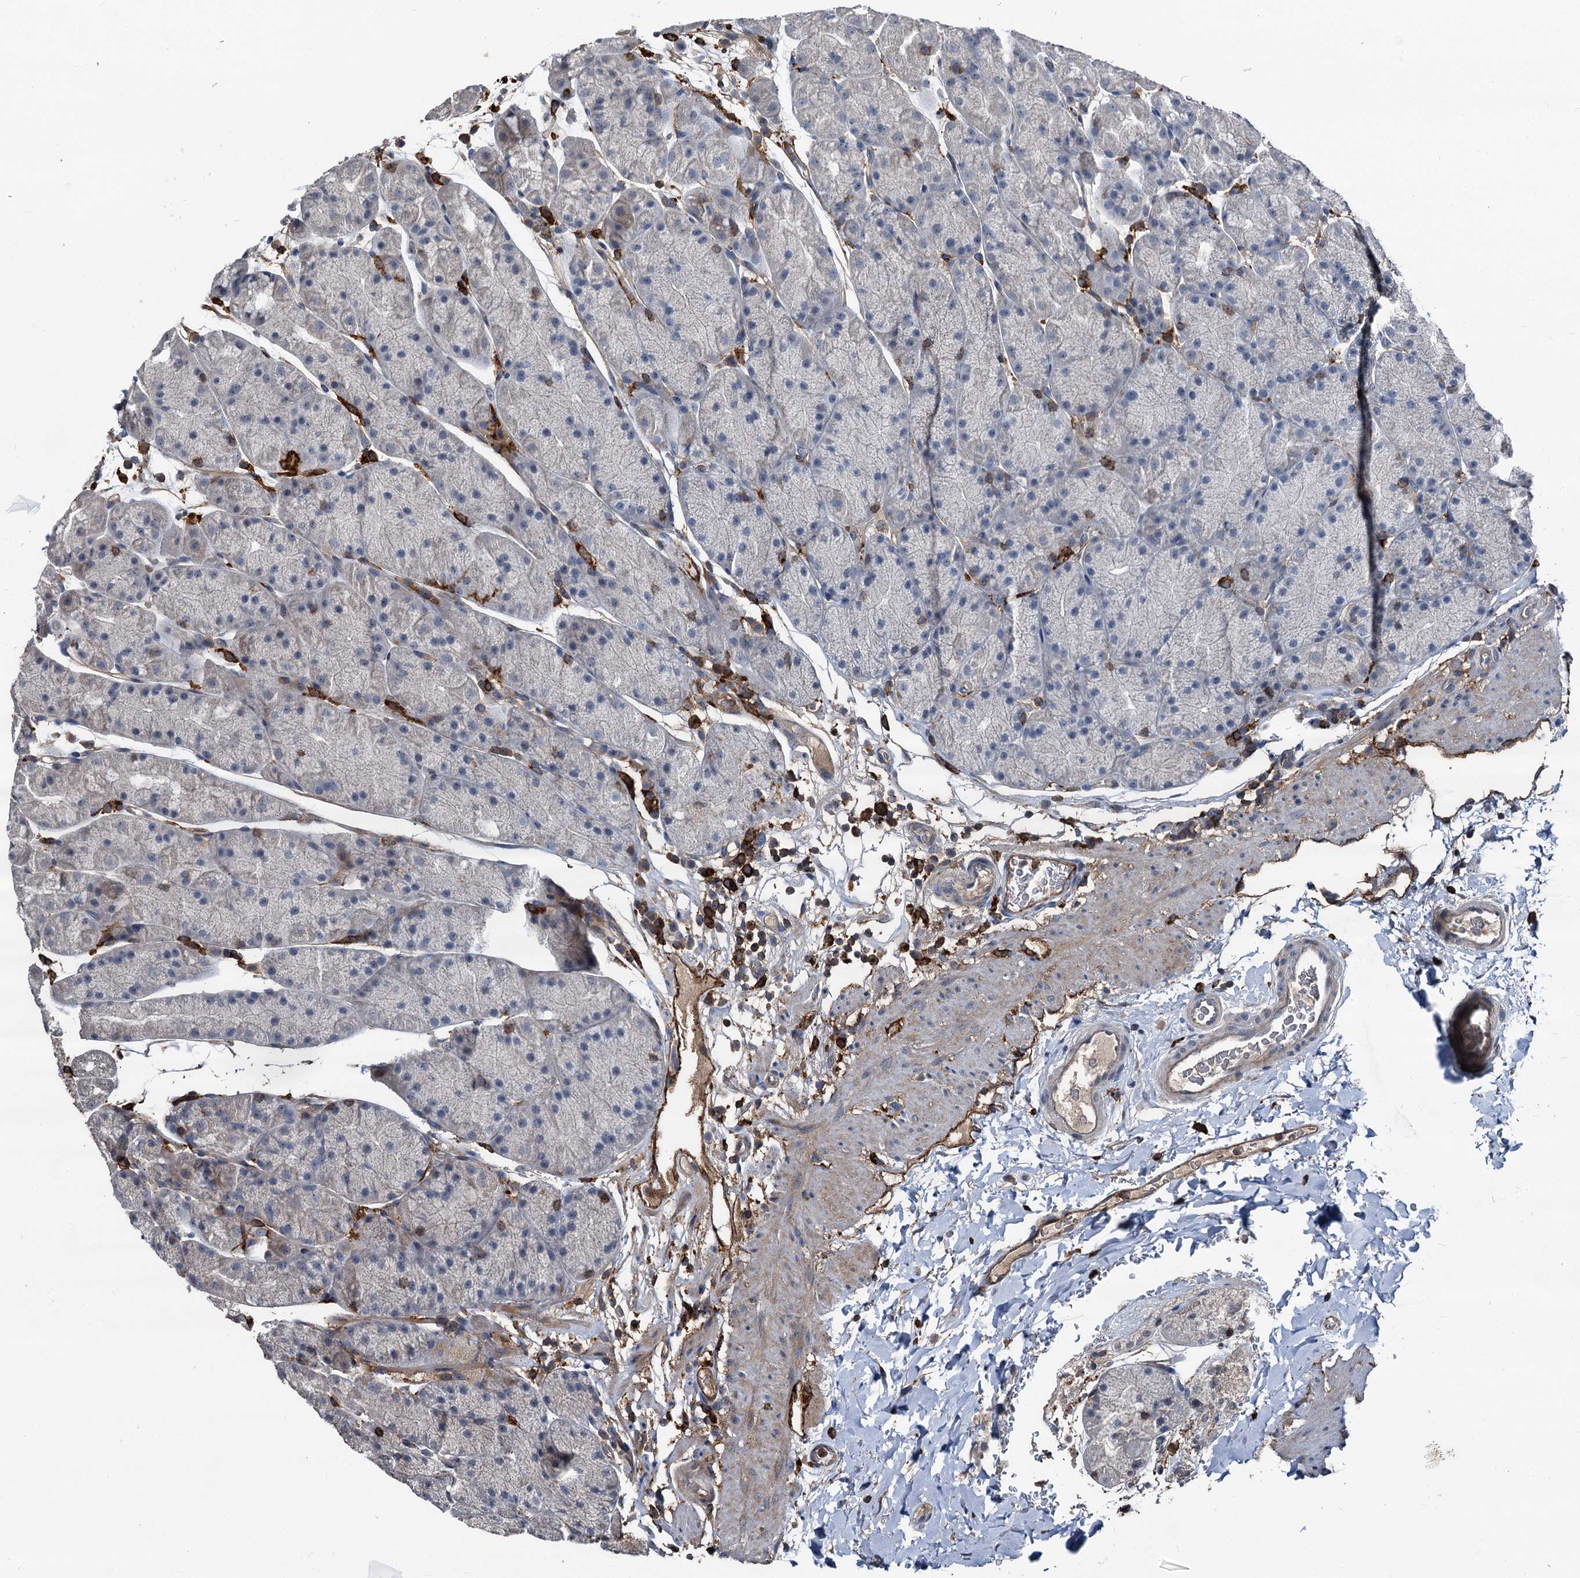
{"staining": {"intensity": "weak", "quantity": "<25%", "location": "cytoplasmic/membranous,nuclear"}, "tissue": "stomach", "cell_type": "Glandular cells", "image_type": "normal", "snomed": [{"axis": "morphology", "description": "Normal tissue, NOS"}, {"axis": "topography", "description": "Stomach, upper"}, {"axis": "topography", "description": "Stomach, lower"}], "caption": "This is a histopathology image of immunohistochemistry (IHC) staining of unremarkable stomach, which shows no expression in glandular cells.", "gene": "PLEKHO2", "patient": {"sex": "male", "age": 67}}